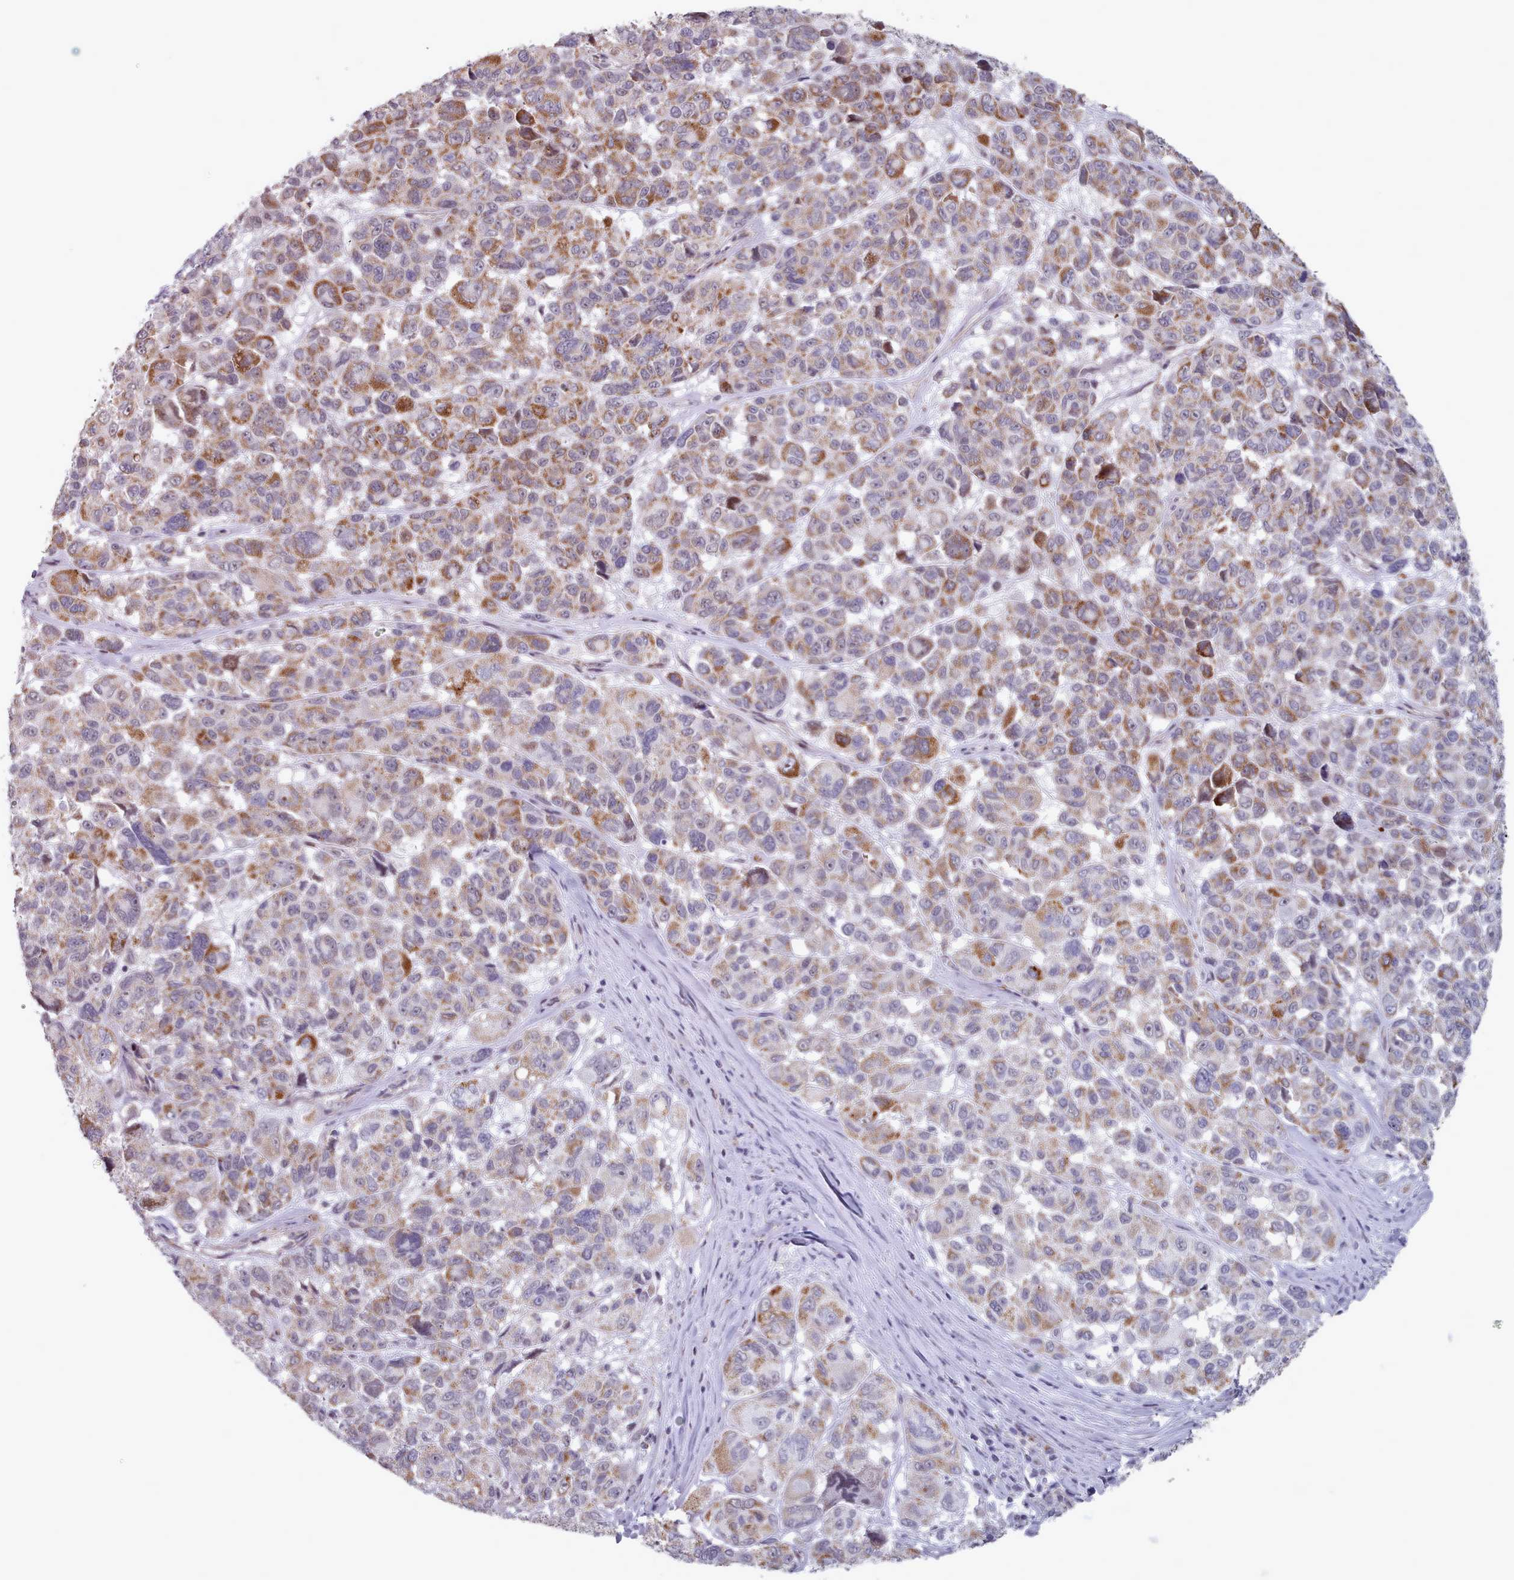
{"staining": {"intensity": "moderate", "quantity": ">75%", "location": "cytoplasmic/membranous"}, "tissue": "melanoma", "cell_type": "Tumor cells", "image_type": "cancer", "snomed": [{"axis": "morphology", "description": "Malignant melanoma, NOS"}, {"axis": "topography", "description": "Skin"}], "caption": "IHC image of neoplastic tissue: human malignant melanoma stained using IHC displays medium levels of moderate protein expression localized specifically in the cytoplasmic/membranous of tumor cells, appearing as a cytoplasmic/membranous brown color.", "gene": "TRARG1", "patient": {"sex": "female", "age": 66}}